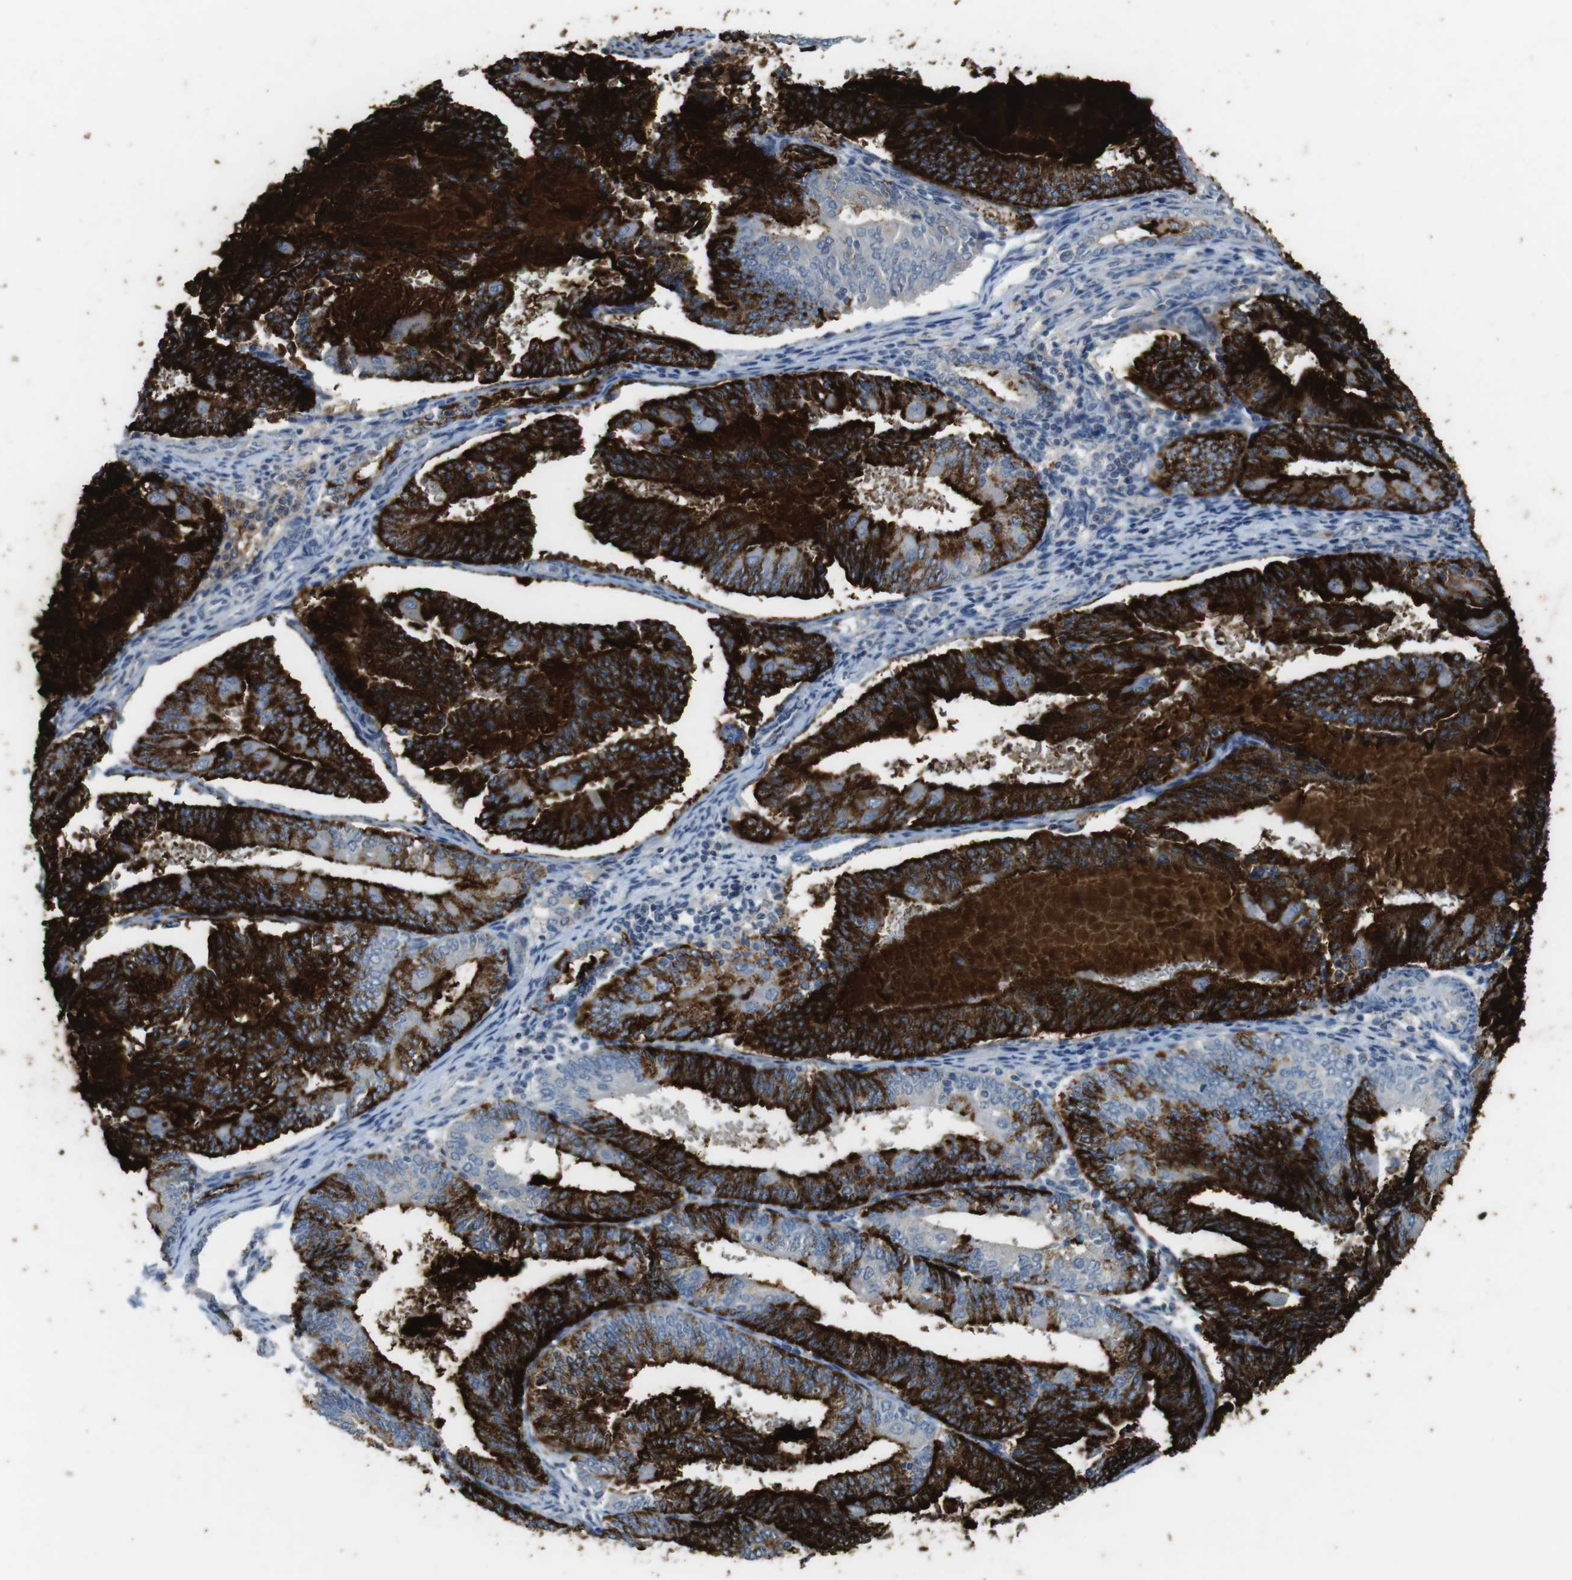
{"staining": {"intensity": "strong", "quantity": ">75%", "location": "cytoplasmic/membranous"}, "tissue": "endometrial cancer", "cell_type": "Tumor cells", "image_type": "cancer", "snomed": [{"axis": "morphology", "description": "Adenocarcinoma, NOS"}, {"axis": "topography", "description": "Endometrium"}], "caption": "Endometrial cancer stained for a protein exhibits strong cytoplasmic/membranous positivity in tumor cells.", "gene": "MUC5B", "patient": {"sex": "female", "age": 81}}